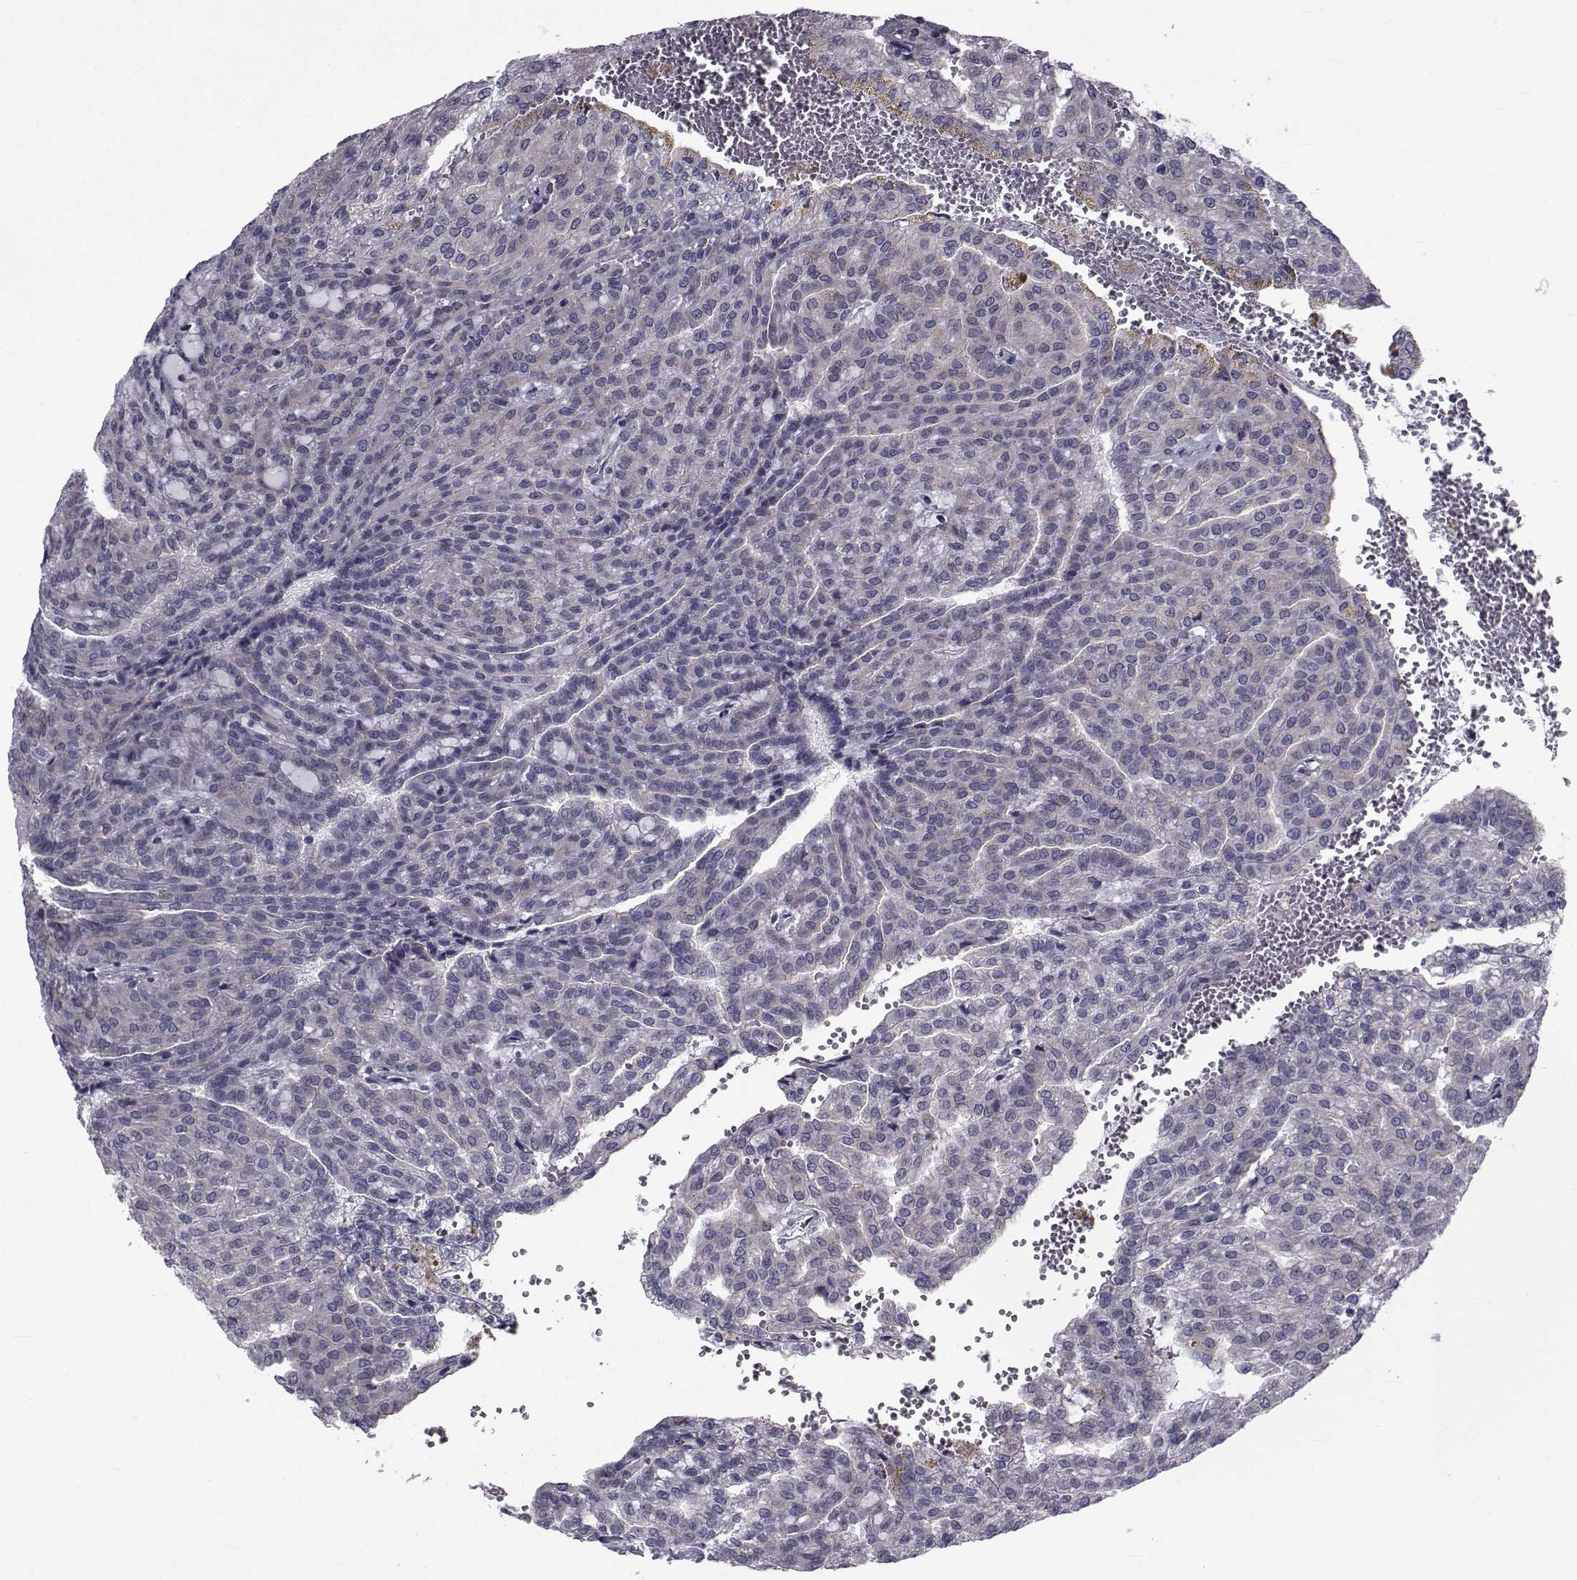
{"staining": {"intensity": "weak", "quantity": "<25%", "location": "cytoplasmic/membranous"}, "tissue": "renal cancer", "cell_type": "Tumor cells", "image_type": "cancer", "snomed": [{"axis": "morphology", "description": "Adenocarcinoma, NOS"}, {"axis": "topography", "description": "Kidney"}], "caption": "Immunohistochemistry of renal cancer (adenocarcinoma) displays no staining in tumor cells.", "gene": "SLC30A10", "patient": {"sex": "male", "age": 63}}